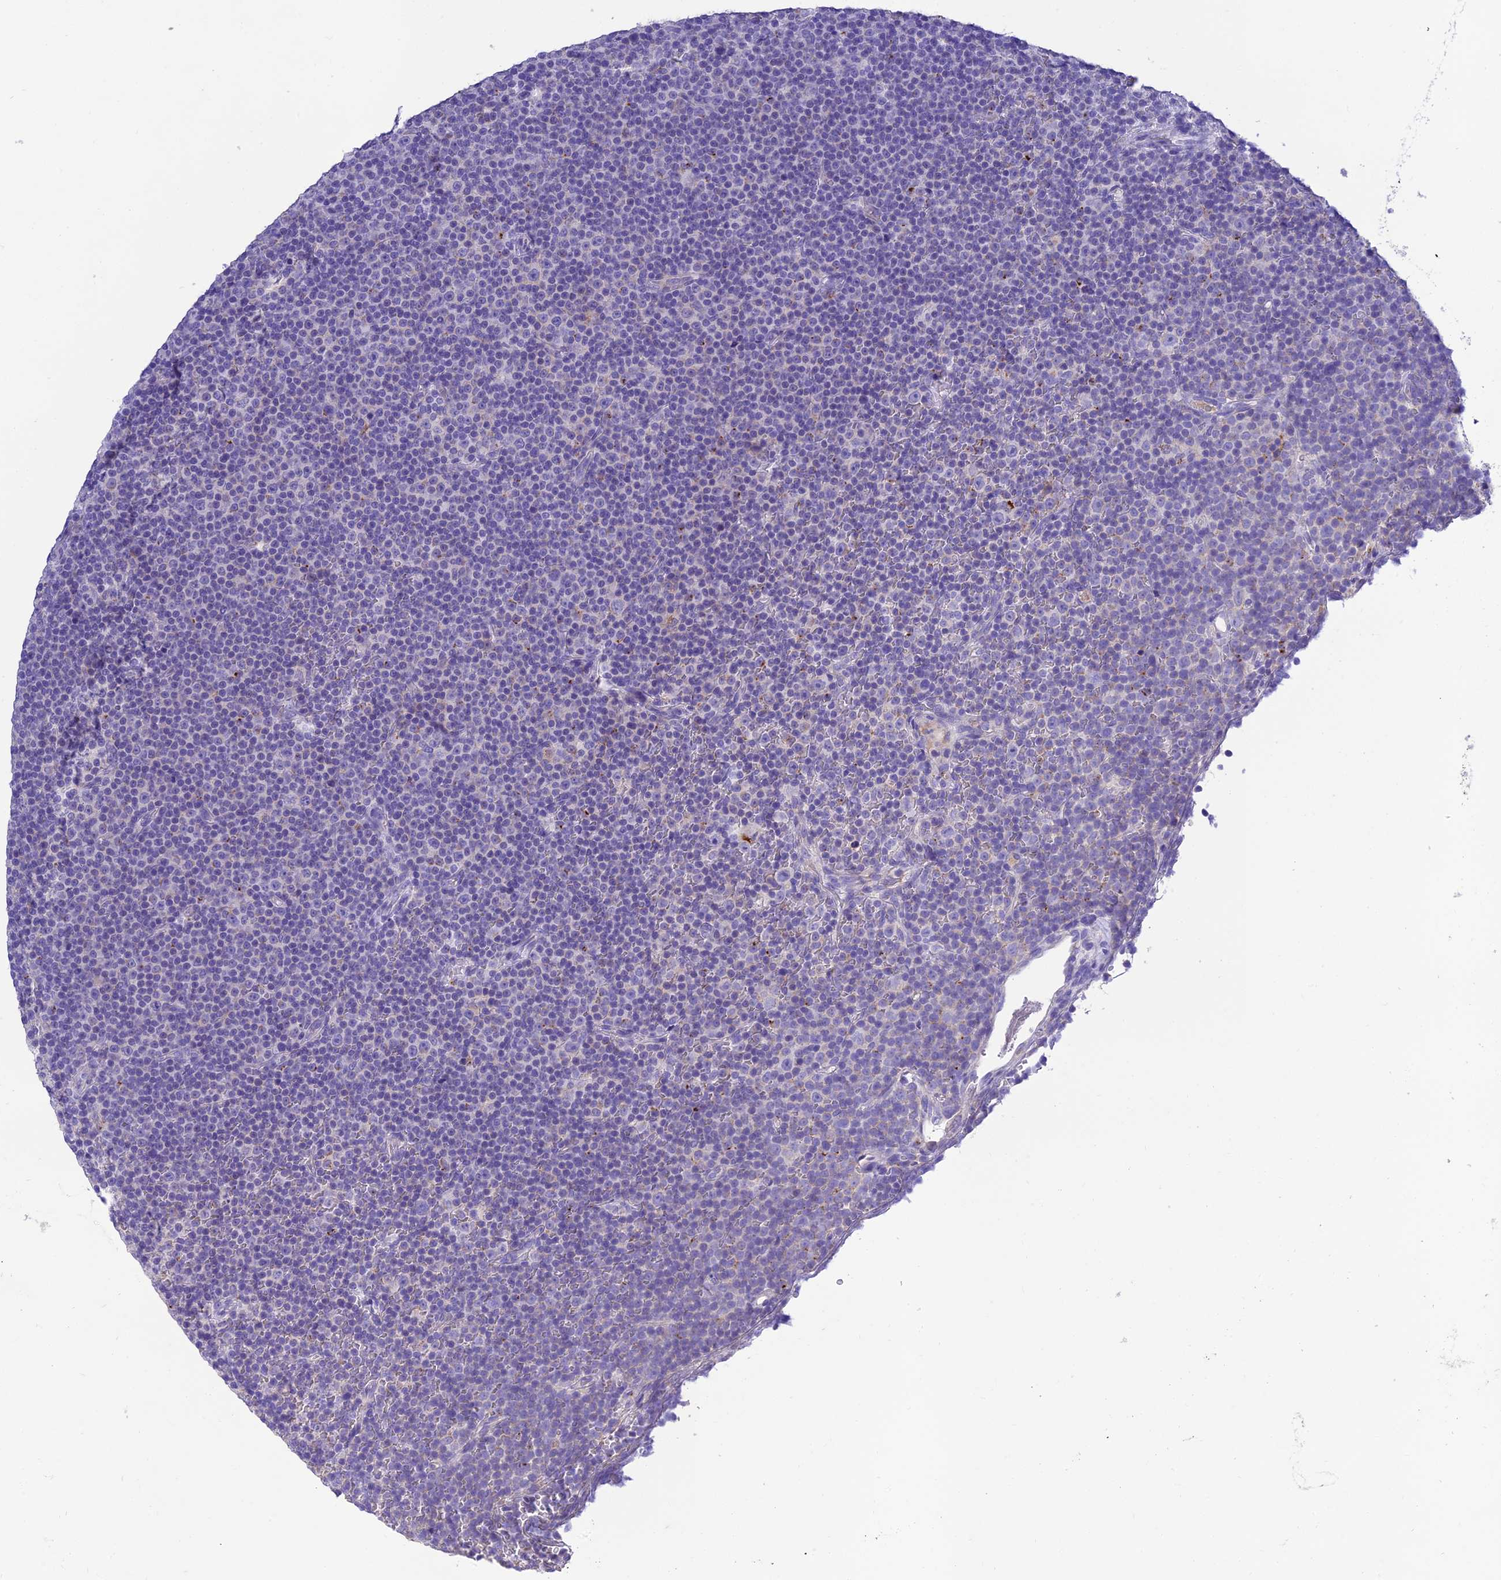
{"staining": {"intensity": "negative", "quantity": "none", "location": "none"}, "tissue": "lymphoma", "cell_type": "Tumor cells", "image_type": "cancer", "snomed": [{"axis": "morphology", "description": "Malignant lymphoma, non-Hodgkin's type, Low grade"}, {"axis": "topography", "description": "Lymph node"}], "caption": "Immunohistochemistry photomicrograph of human lymphoma stained for a protein (brown), which exhibits no expression in tumor cells. (DAB IHC with hematoxylin counter stain).", "gene": "MS4A5", "patient": {"sex": "female", "age": 67}}